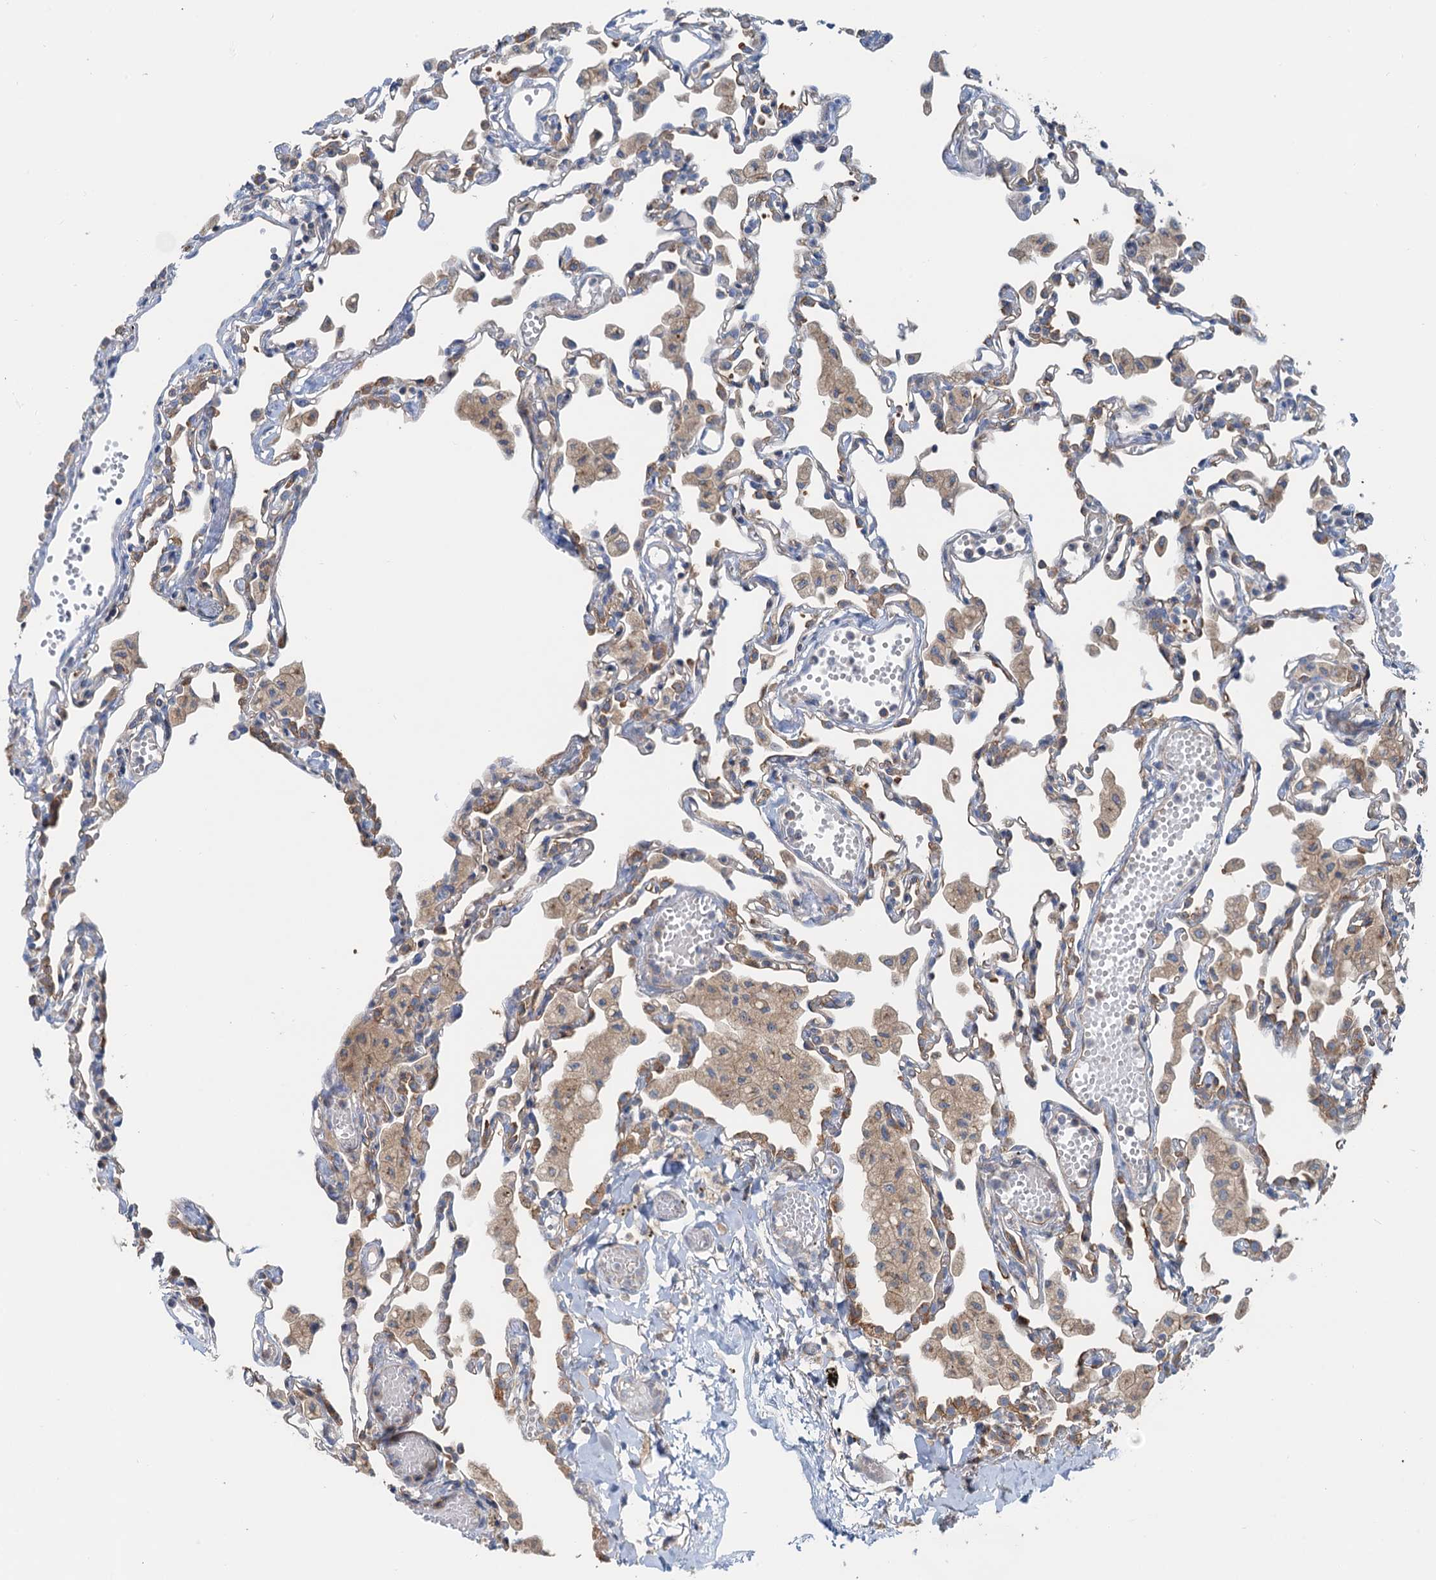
{"staining": {"intensity": "moderate", "quantity": "<25%", "location": "cytoplasmic/membranous"}, "tissue": "lung", "cell_type": "Alveolar cells", "image_type": "normal", "snomed": [{"axis": "morphology", "description": "Normal tissue, NOS"}, {"axis": "topography", "description": "Bronchus"}, {"axis": "topography", "description": "Lung"}], "caption": "Immunohistochemical staining of unremarkable human lung displays <25% levels of moderate cytoplasmic/membranous protein staining in approximately <25% of alveolar cells. (DAB = brown stain, brightfield microscopy at high magnification).", "gene": "ANKRD26", "patient": {"sex": "female", "age": 49}}